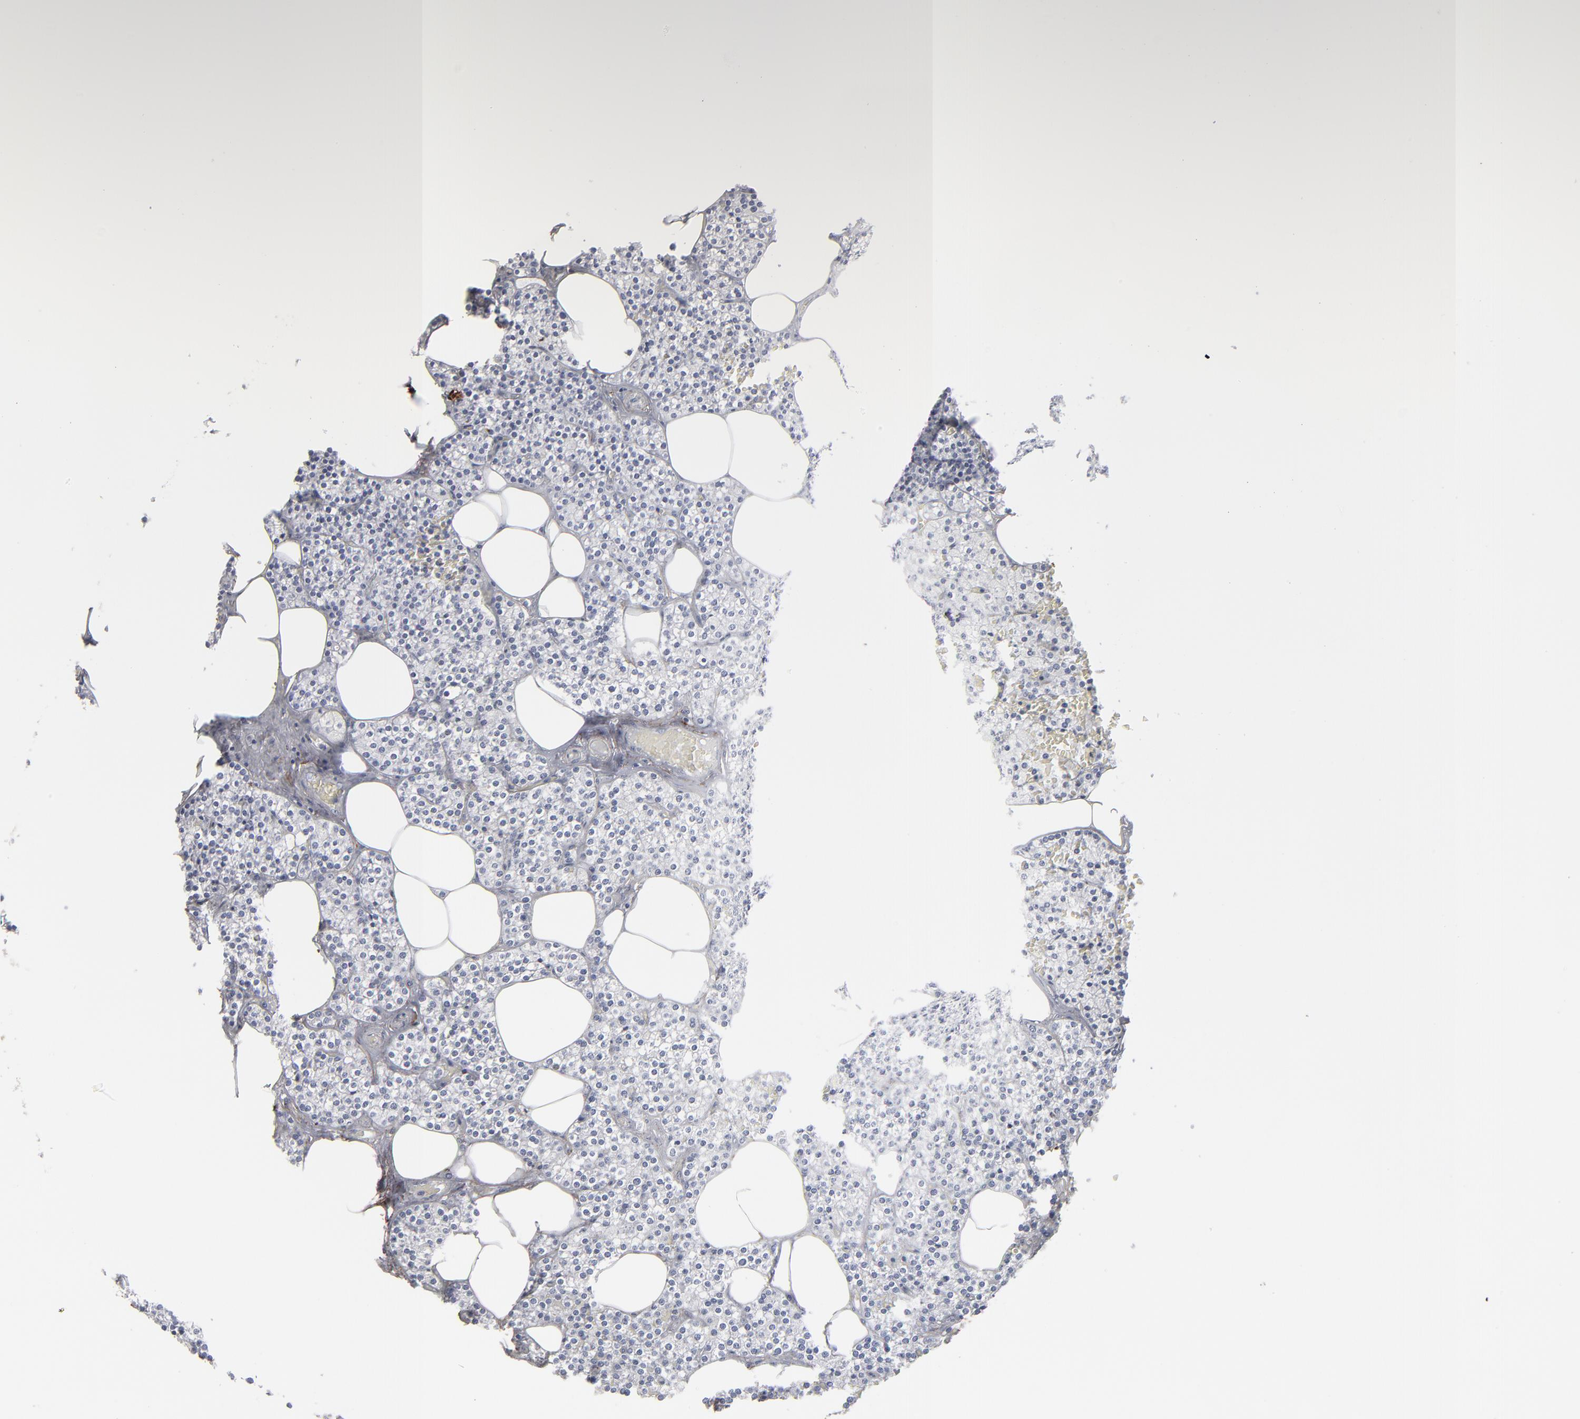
{"staining": {"intensity": "negative", "quantity": "none", "location": "none"}, "tissue": "parathyroid gland", "cell_type": "Glandular cells", "image_type": "normal", "snomed": [{"axis": "morphology", "description": "Normal tissue, NOS"}, {"axis": "topography", "description": "Parathyroid gland"}], "caption": "Photomicrograph shows no protein expression in glandular cells of normal parathyroid gland.", "gene": "EMILIN1", "patient": {"sex": "male", "age": 51}}